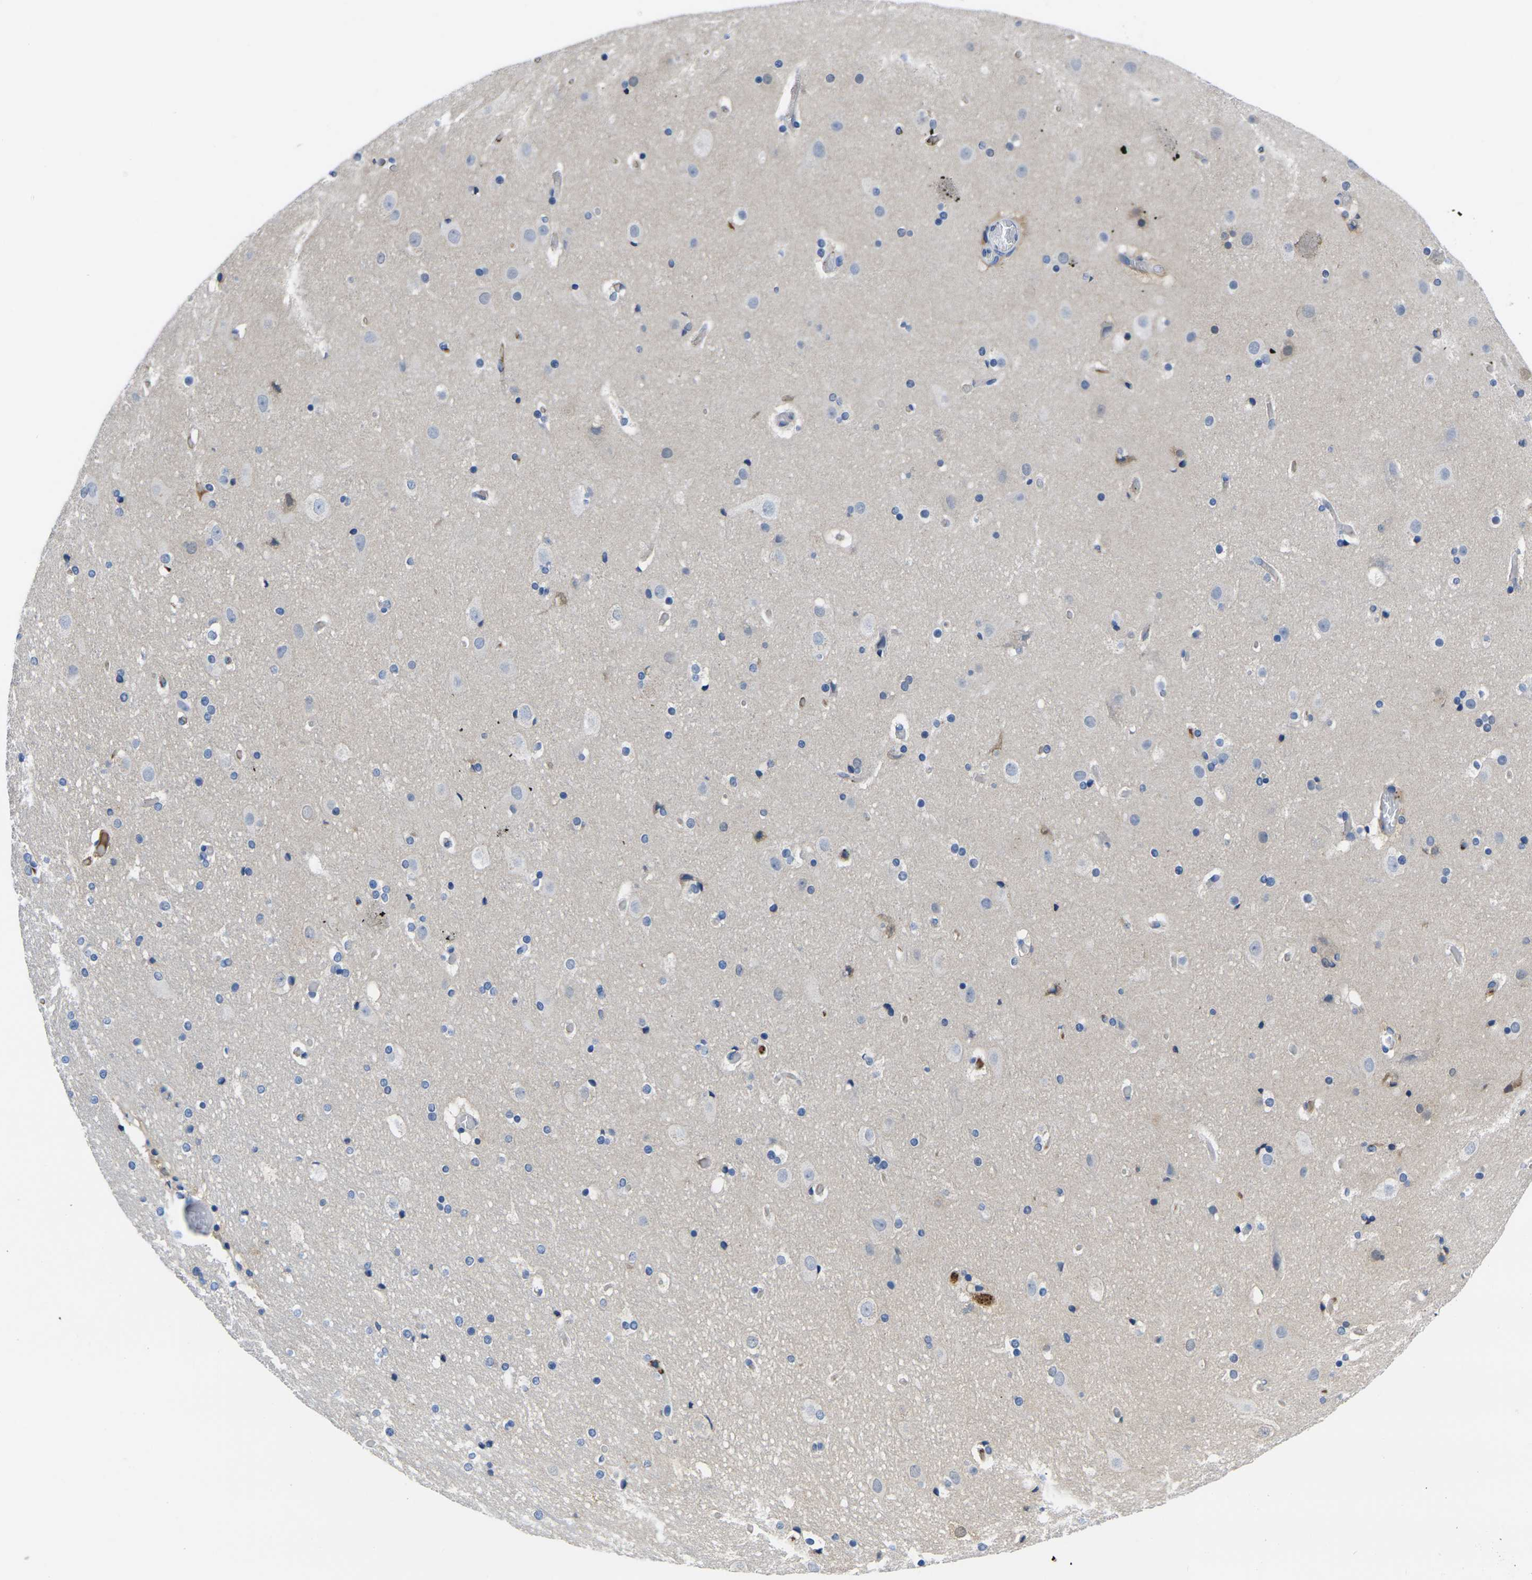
{"staining": {"intensity": "weak", "quantity": "25%-75%", "location": "cytoplasmic/membranous"}, "tissue": "cerebral cortex", "cell_type": "Endothelial cells", "image_type": "normal", "snomed": [{"axis": "morphology", "description": "Normal tissue, NOS"}, {"axis": "topography", "description": "Cerebral cortex"}], "caption": "Immunohistochemical staining of unremarkable cerebral cortex displays low levels of weak cytoplasmic/membranous positivity in approximately 25%-75% of endothelial cells. The staining was performed using DAB to visualize the protein expression in brown, while the nuclei were stained in blue with hematoxylin (Magnification: 20x).", "gene": "GREM2", "patient": {"sex": "male", "age": 57}}